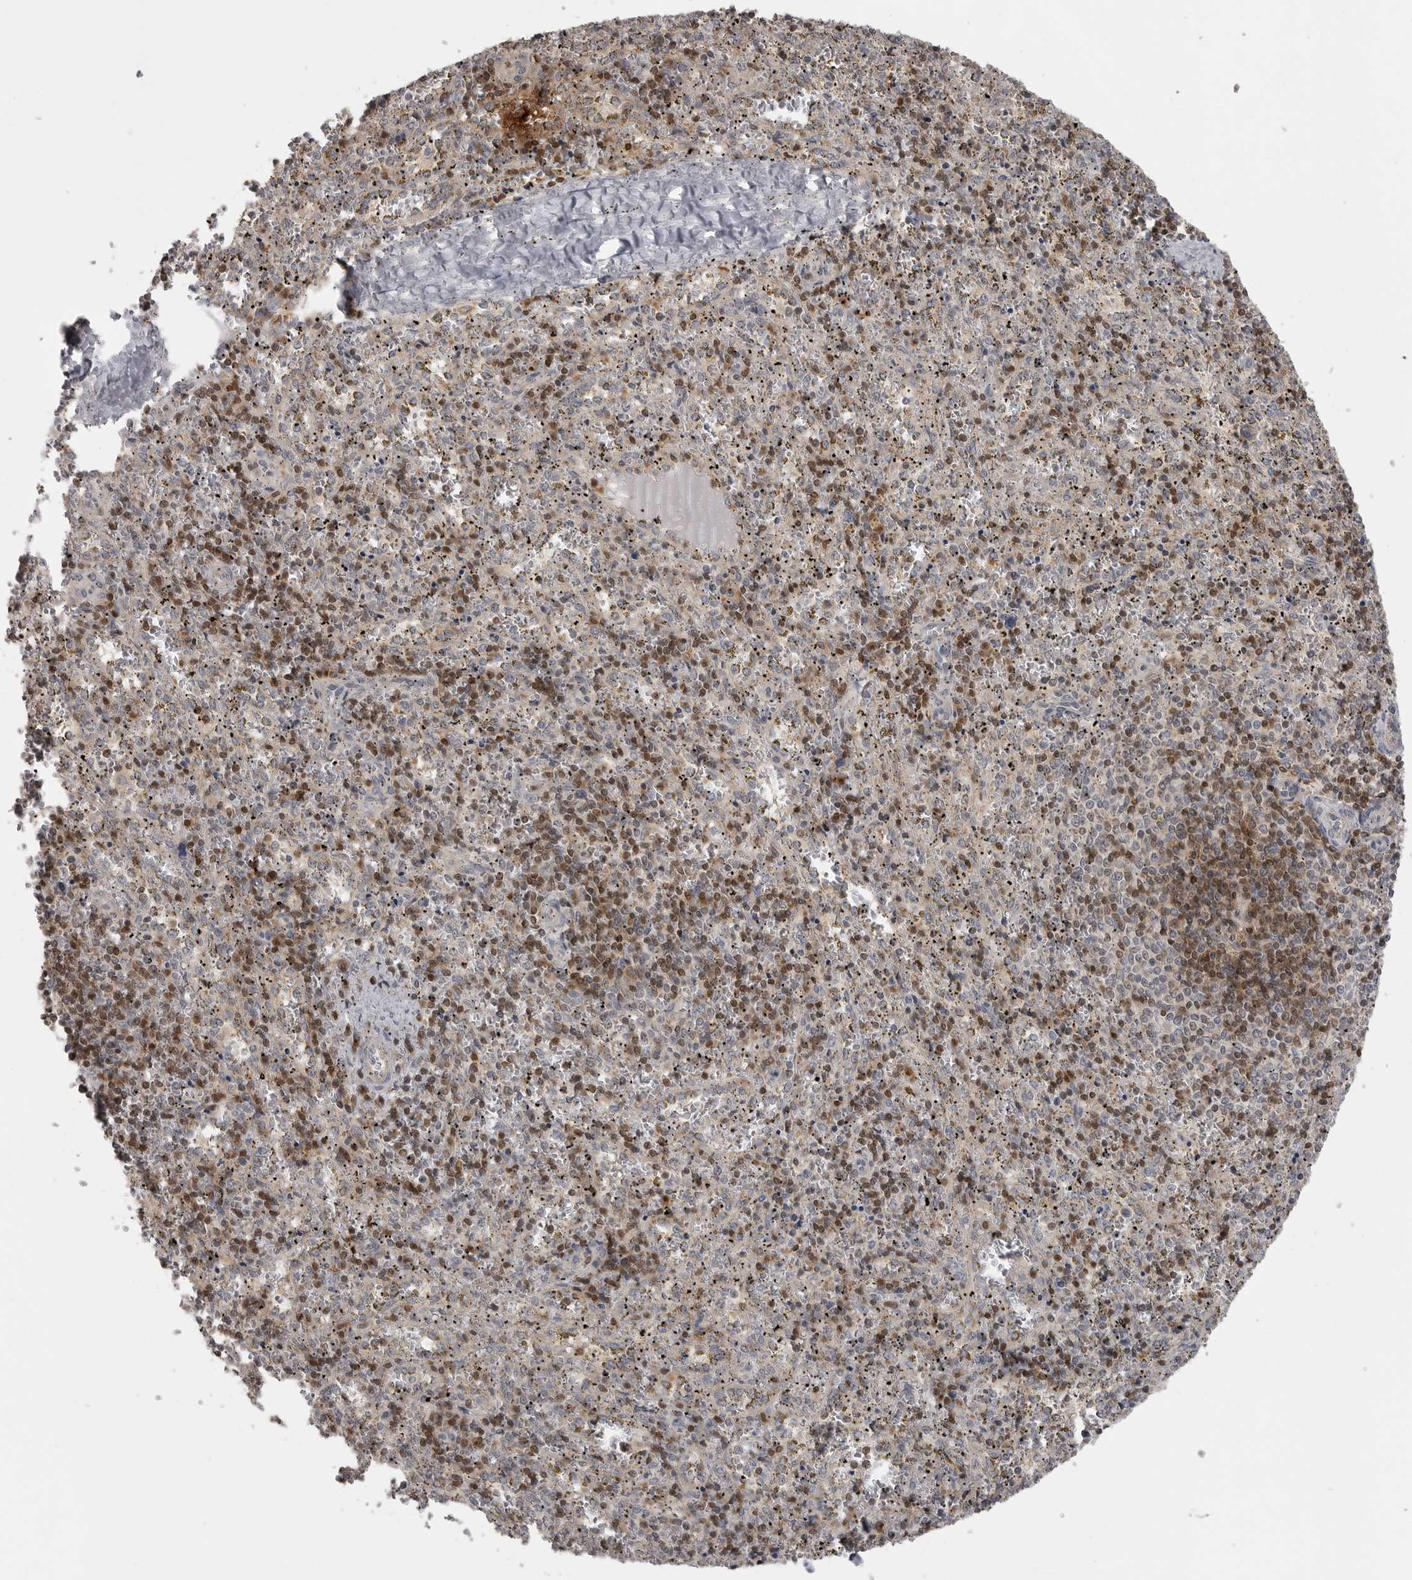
{"staining": {"intensity": "moderate", "quantity": "<25%", "location": "nuclear"}, "tissue": "spleen", "cell_type": "Cells in red pulp", "image_type": "normal", "snomed": [{"axis": "morphology", "description": "Normal tissue, NOS"}, {"axis": "topography", "description": "Spleen"}], "caption": "The micrograph displays a brown stain indicating the presence of a protein in the nuclear of cells in red pulp in spleen. (IHC, brightfield microscopy, high magnification).", "gene": "MAPK13", "patient": {"sex": "male", "age": 11}}